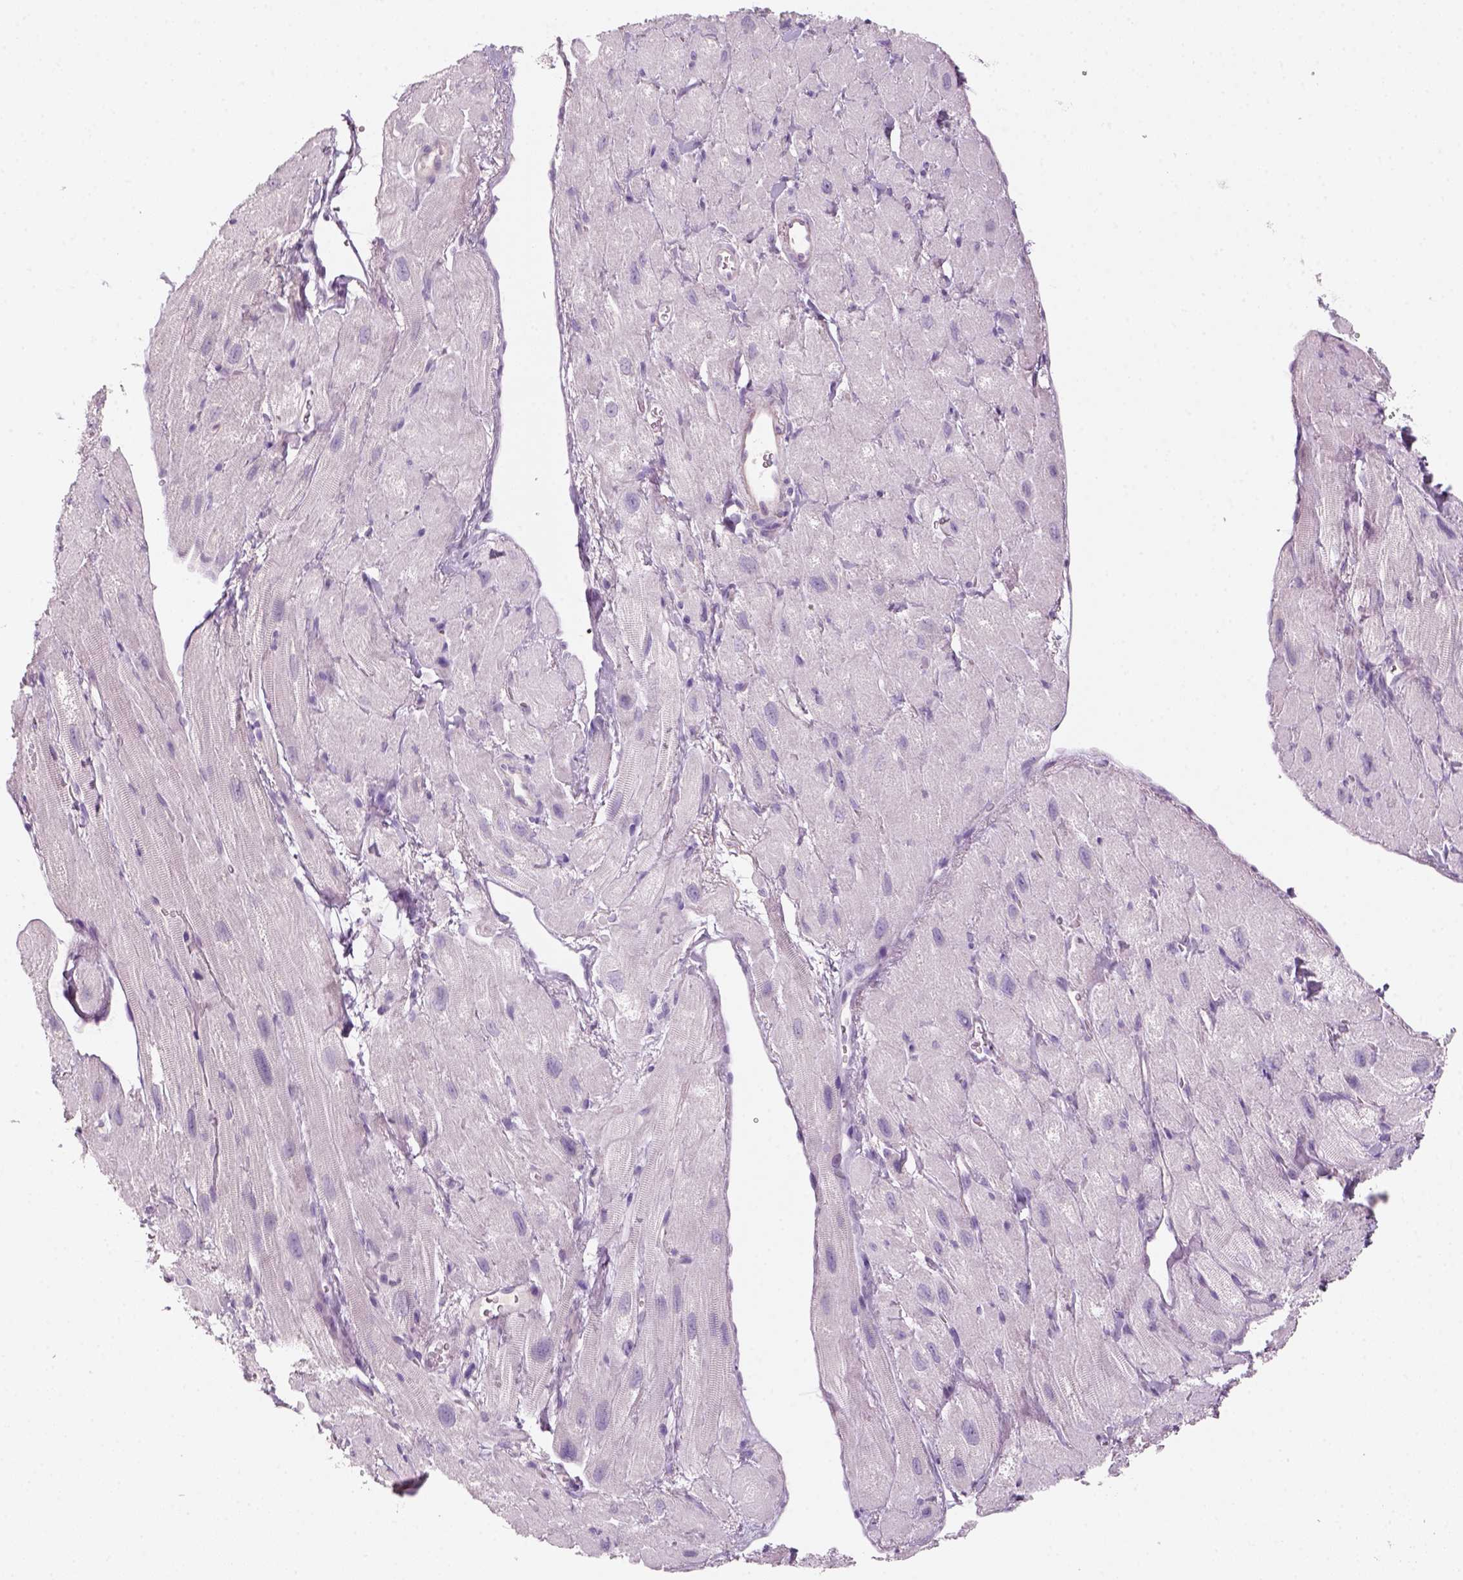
{"staining": {"intensity": "negative", "quantity": "none", "location": "none"}, "tissue": "heart muscle", "cell_type": "Cardiomyocytes", "image_type": "normal", "snomed": [{"axis": "morphology", "description": "Normal tissue, NOS"}, {"axis": "topography", "description": "Heart"}], "caption": "This histopathology image is of benign heart muscle stained with IHC to label a protein in brown with the nuclei are counter-stained blue. There is no positivity in cardiomyocytes.", "gene": "KRT25", "patient": {"sex": "female", "age": 62}}